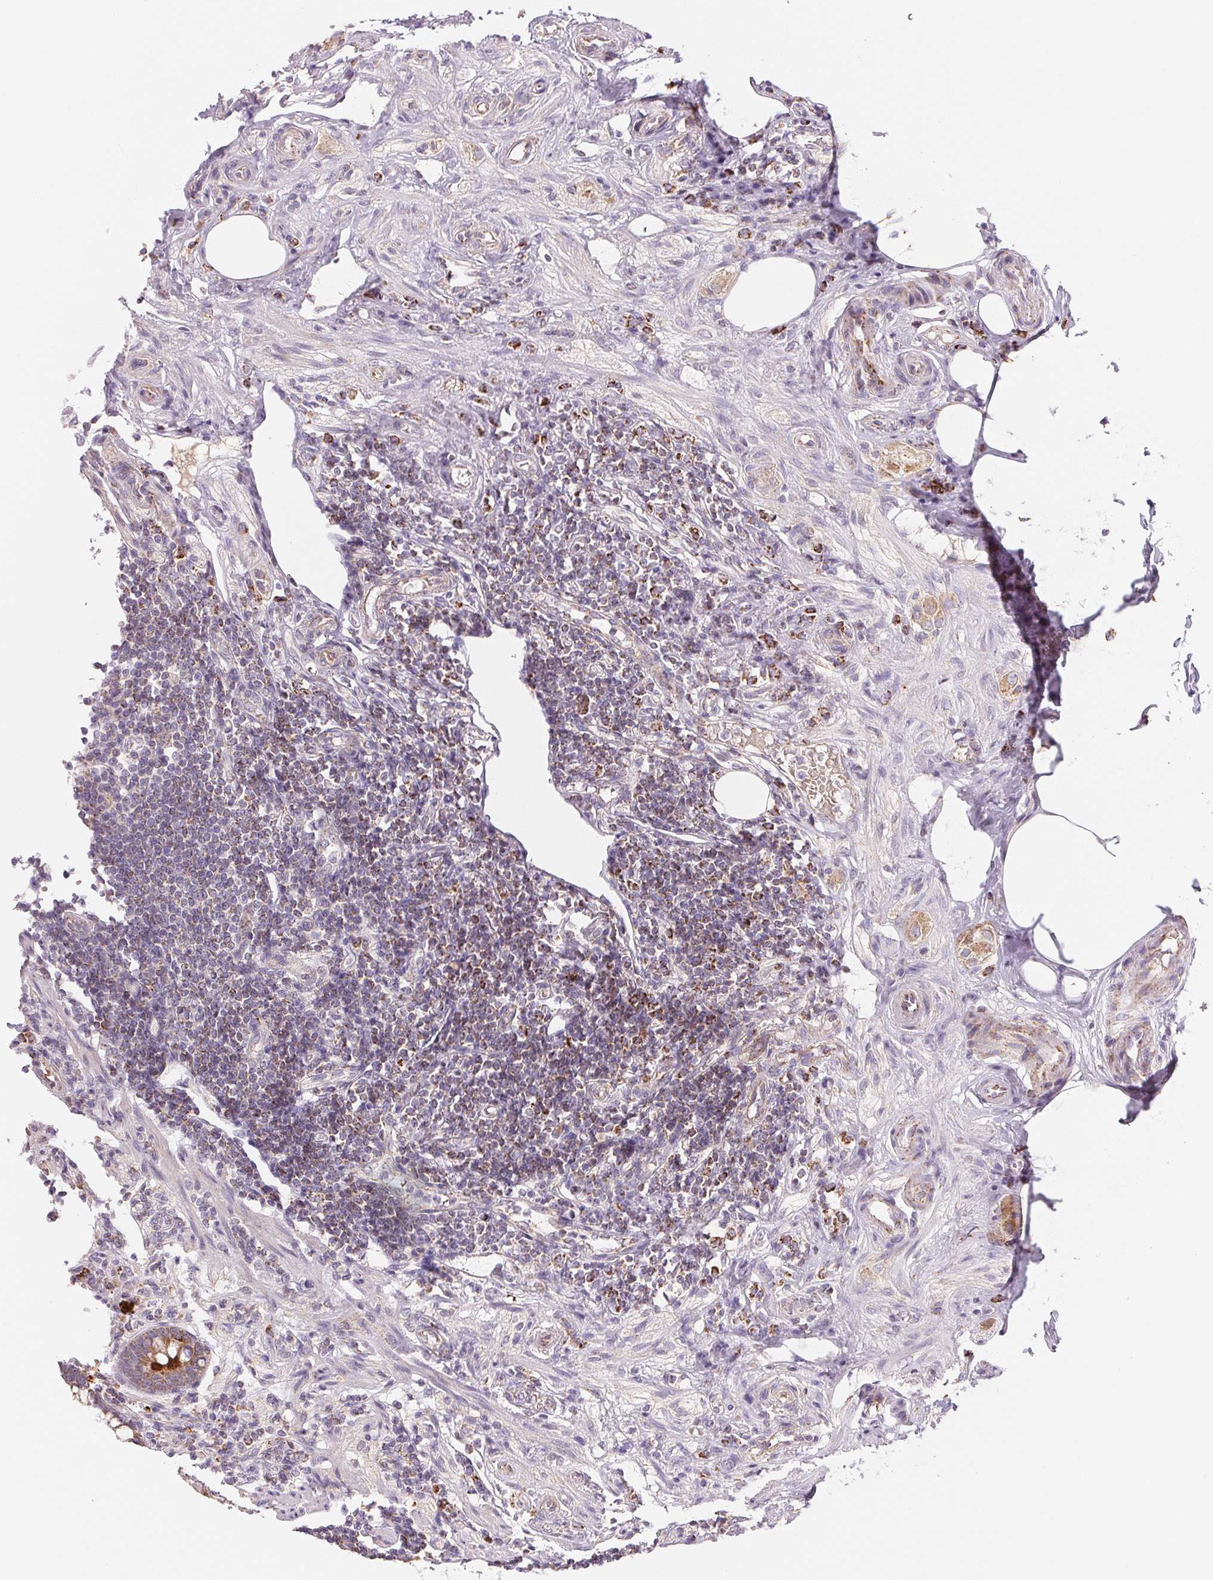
{"staining": {"intensity": "moderate", "quantity": "25%-75%", "location": "cytoplasmic/membranous"}, "tissue": "appendix", "cell_type": "Glandular cells", "image_type": "normal", "snomed": [{"axis": "morphology", "description": "Normal tissue, NOS"}, {"axis": "topography", "description": "Appendix"}], "caption": "DAB immunohistochemical staining of normal human appendix demonstrates moderate cytoplasmic/membranous protein positivity in about 25%-75% of glandular cells.", "gene": "HINT2", "patient": {"sex": "female", "age": 57}}